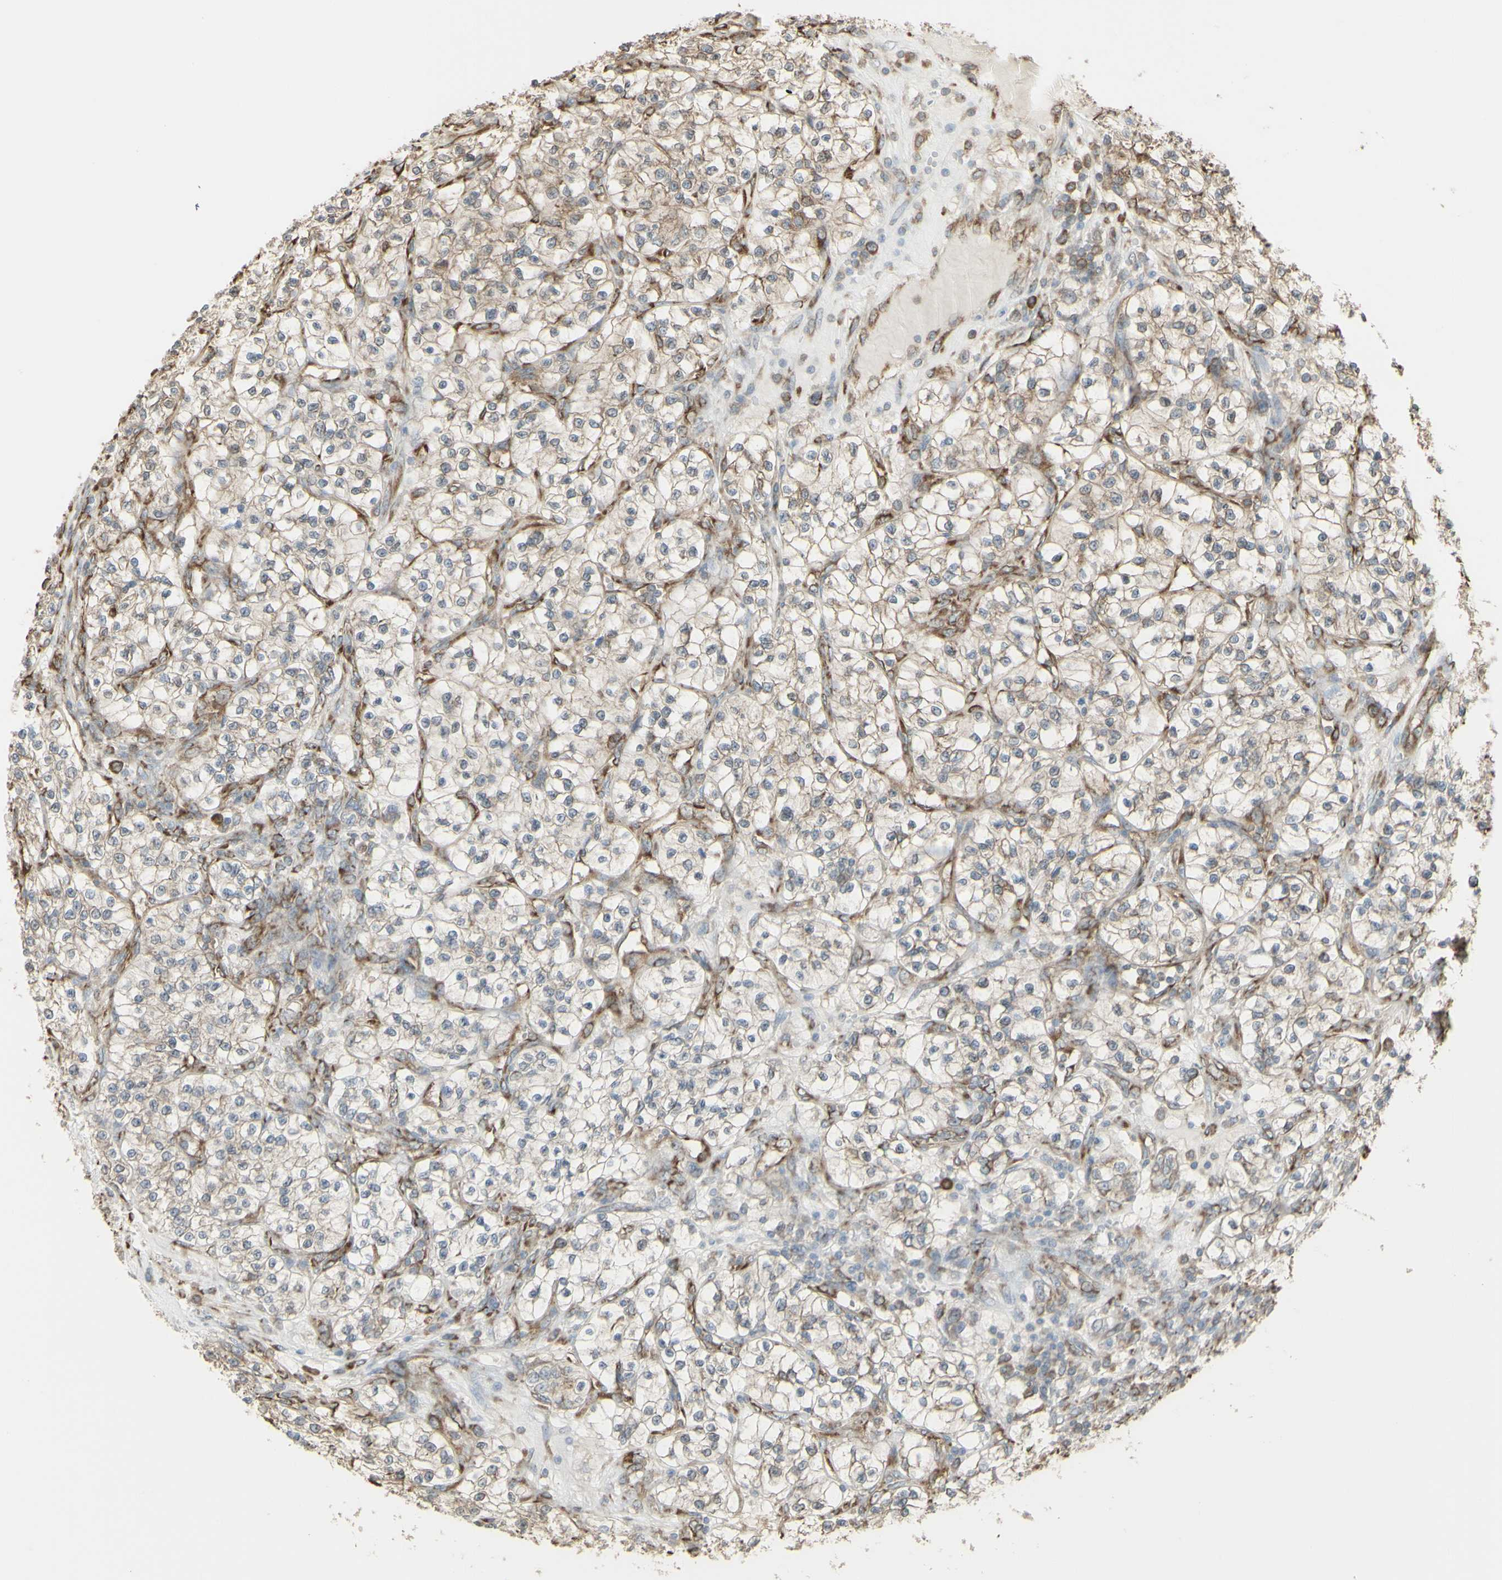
{"staining": {"intensity": "weak", "quantity": ">75%", "location": "cytoplasmic/membranous"}, "tissue": "renal cancer", "cell_type": "Tumor cells", "image_type": "cancer", "snomed": [{"axis": "morphology", "description": "Adenocarcinoma, NOS"}, {"axis": "topography", "description": "Kidney"}], "caption": "A photomicrograph showing weak cytoplasmic/membranous positivity in approximately >75% of tumor cells in renal cancer (adenocarcinoma), as visualized by brown immunohistochemical staining.", "gene": "EEF1B2", "patient": {"sex": "female", "age": 57}}